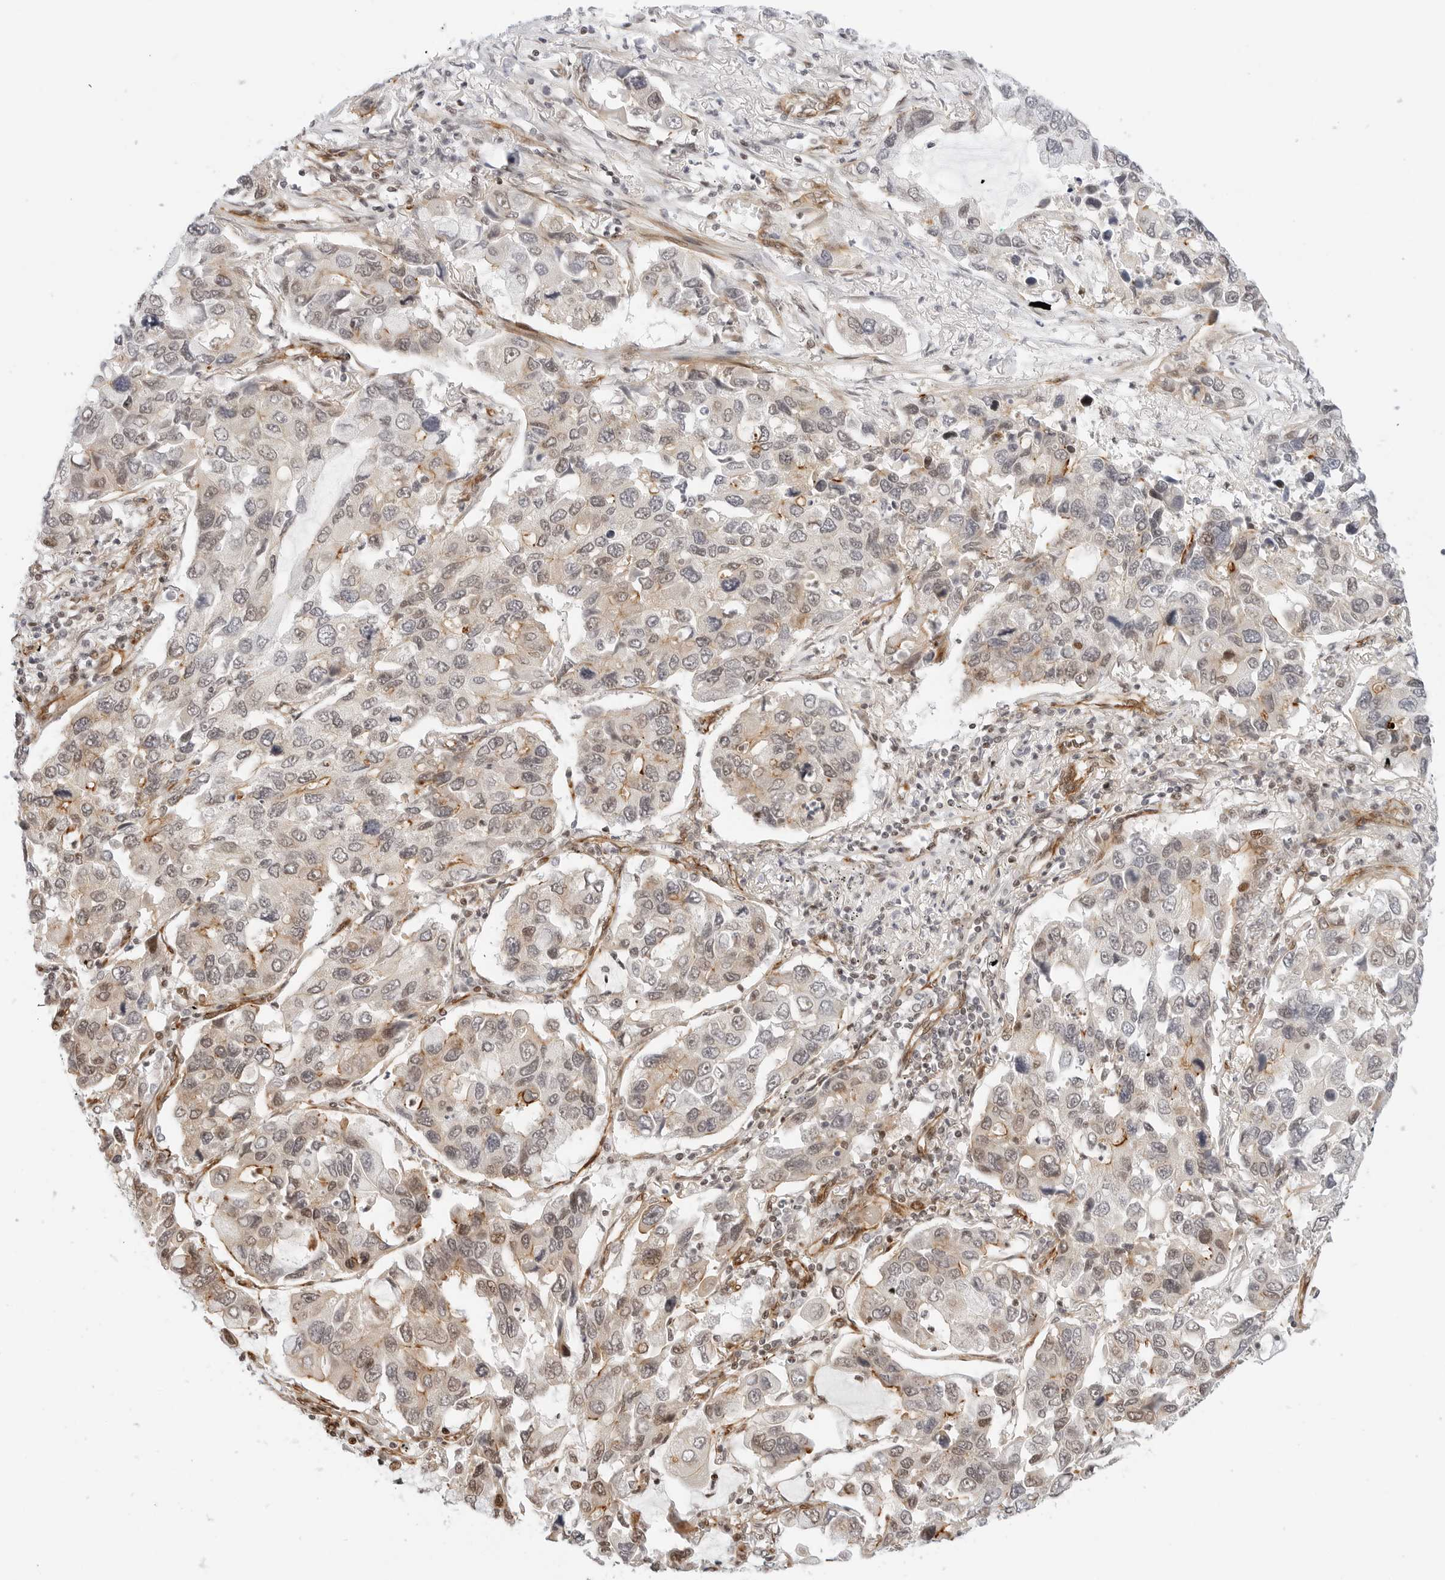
{"staining": {"intensity": "weak", "quantity": "<25%", "location": "cytoplasmic/membranous,nuclear"}, "tissue": "lung cancer", "cell_type": "Tumor cells", "image_type": "cancer", "snomed": [{"axis": "morphology", "description": "Adenocarcinoma, NOS"}, {"axis": "topography", "description": "Lung"}], "caption": "The immunohistochemistry (IHC) histopathology image has no significant positivity in tumor cells of lung adenocarcinoma tissue.", "gene": "ZNF613", "patient": {"sex": "male", "age": 64}}